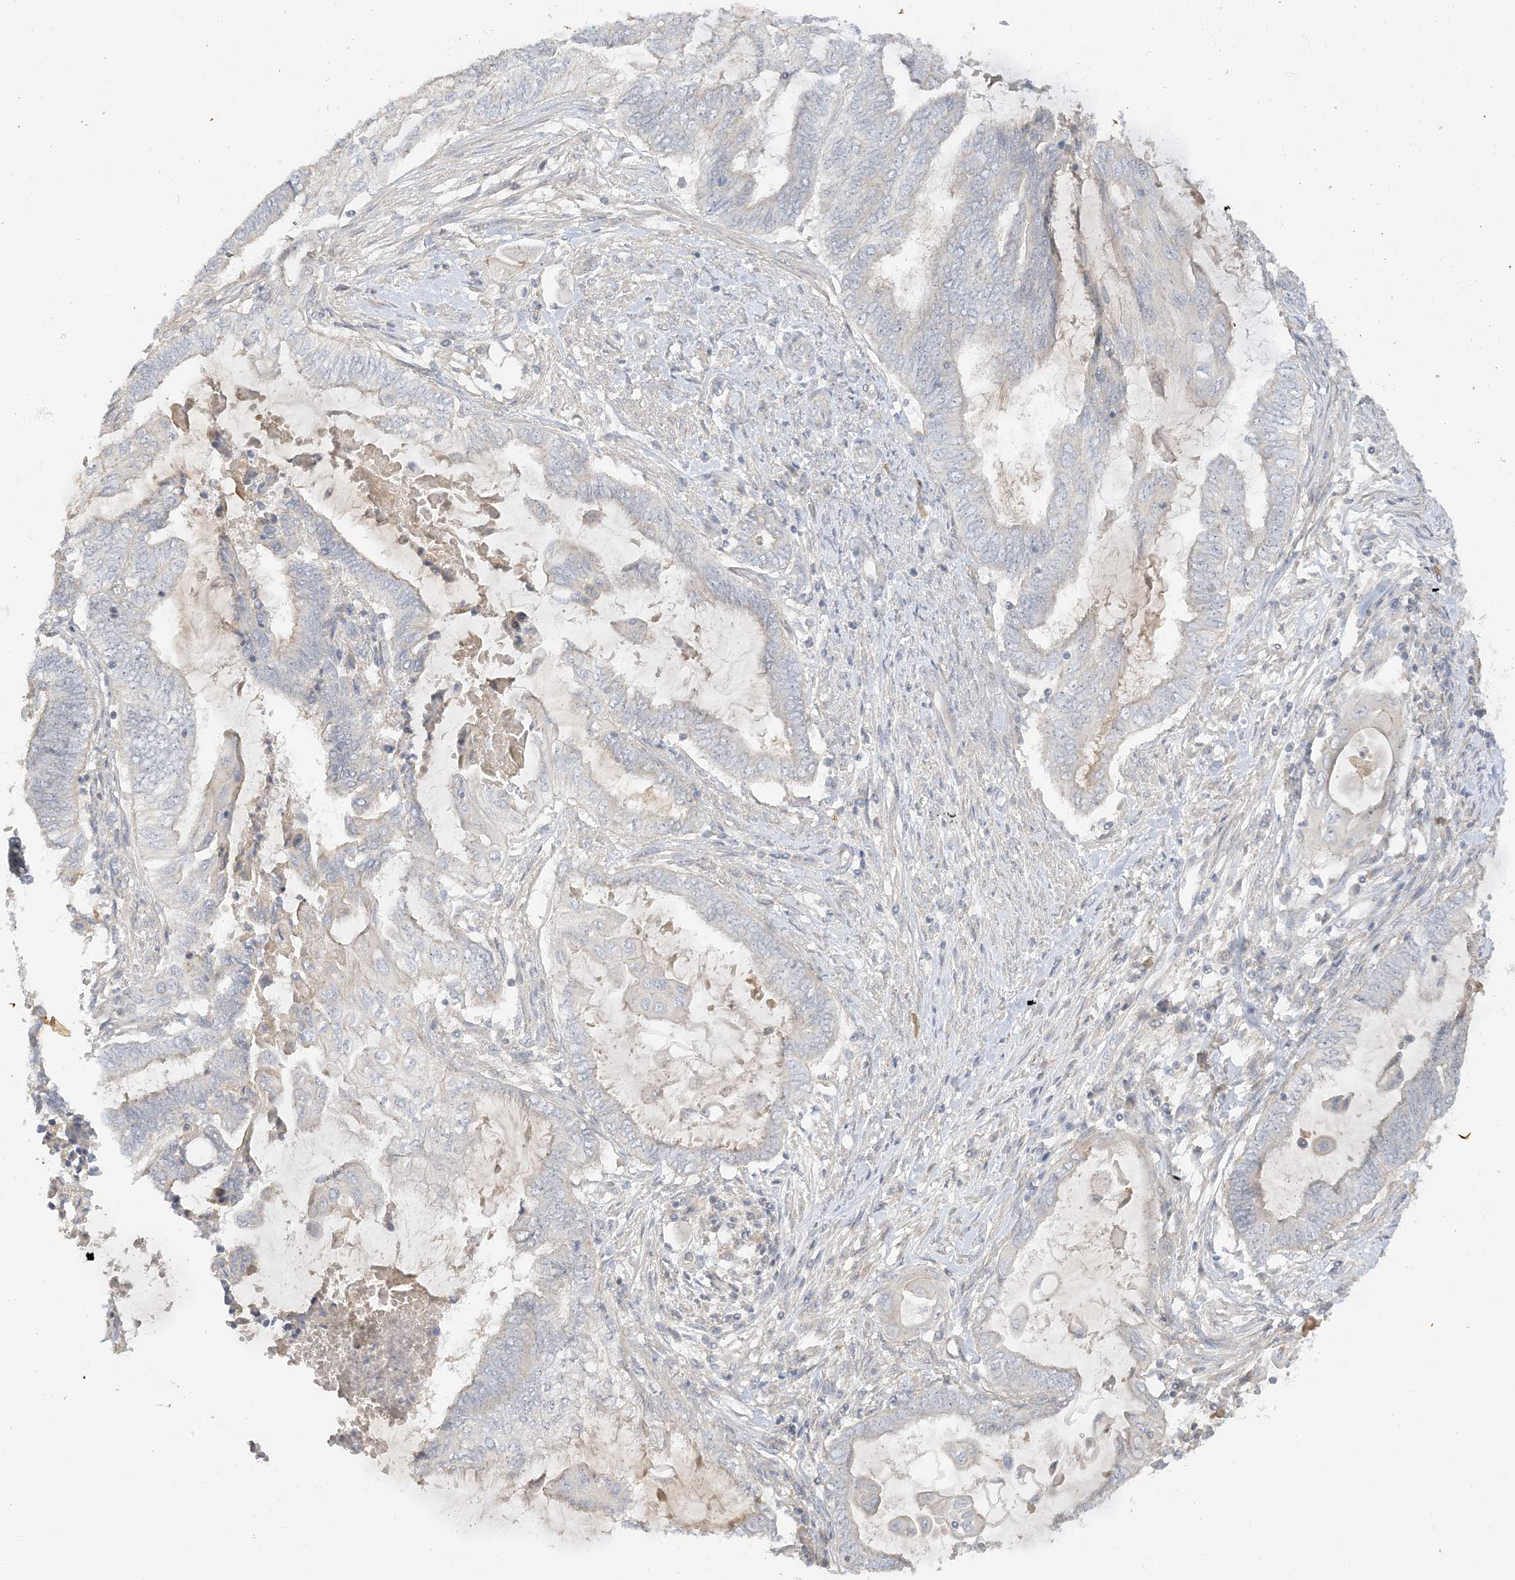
{"staining": {"intensity": "negative", "quantity": "none", "location": "none"}, "tissue": "endometrial cancer", "cell_type": "Tumor cells", "image_type": "cancer", "snomed": [{"axis": "morphology", "description": "Adenocarcinoma, NOS"}, {"axis": "topography", "description": "Uterus"}, {"axis": "topography", "description": "Endometrium"}], "caption": "Histopathology image shows no significant protein staining in tumor cells of endometrial adenocarcinoma.", "gene": "ETAA1", "patient": {"sex": "female", "age": 70}}